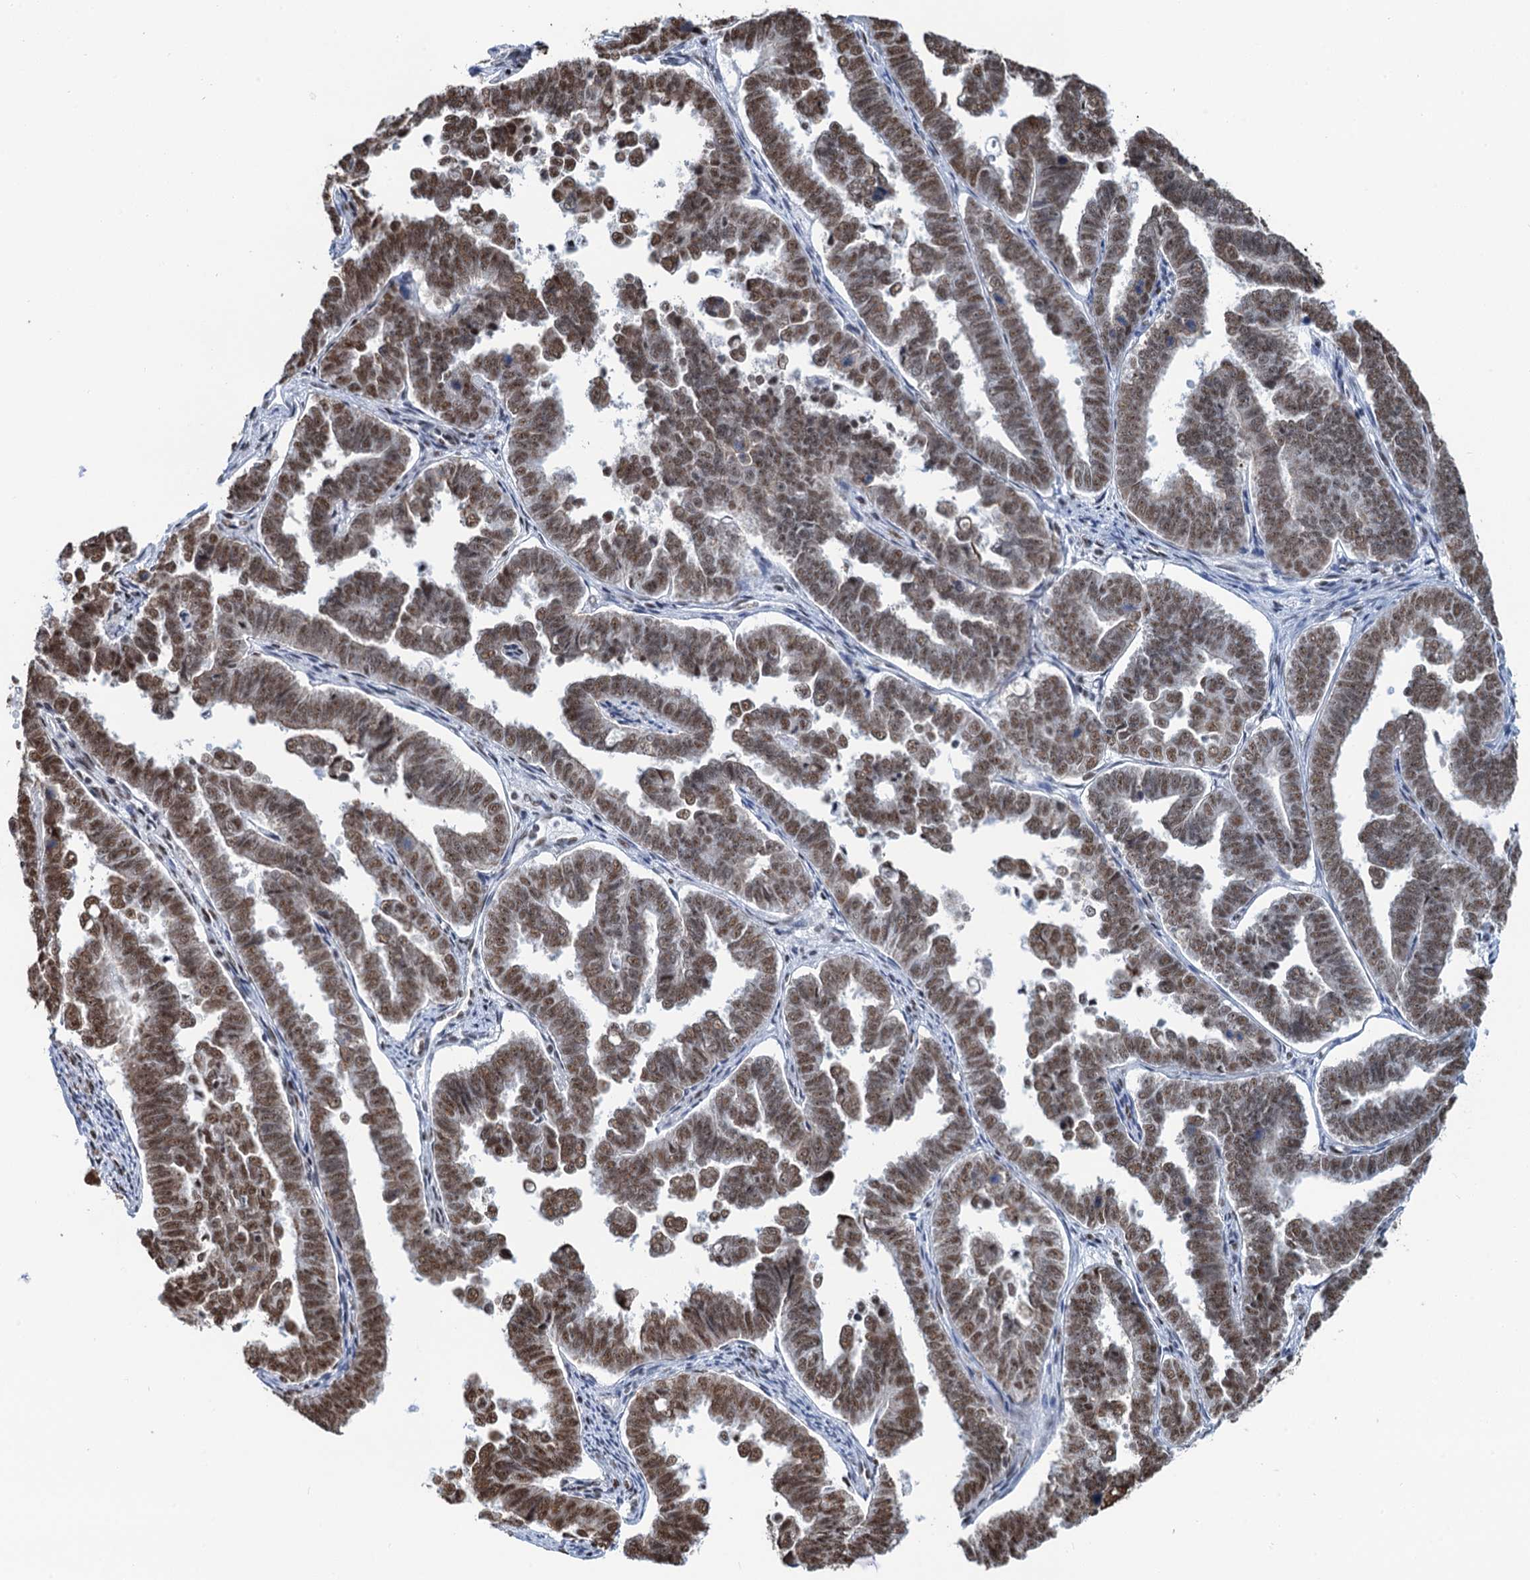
{"staining": {"intensity": "moderate", "quantity": ">75%", "location": "nuclear"}, "tissue": "endometrial cancer", "cell_type": "Tumor cells", "image_type": "cancer", "snomed": [{"axis": "morphology", "description": "Adenocarcinoma, NOS"}, {"axis": "topography", "description": "Endometrium"}], "caption": "This histopathology image shows immunohistochemistry (IHC) staining of human endometrial cancer (adenocarcinoma), with medium moderate nuclear staining in about >75% of tumor cells.", "gene": "ZNF609", "patient": {"sex": "female", "age": 75}}